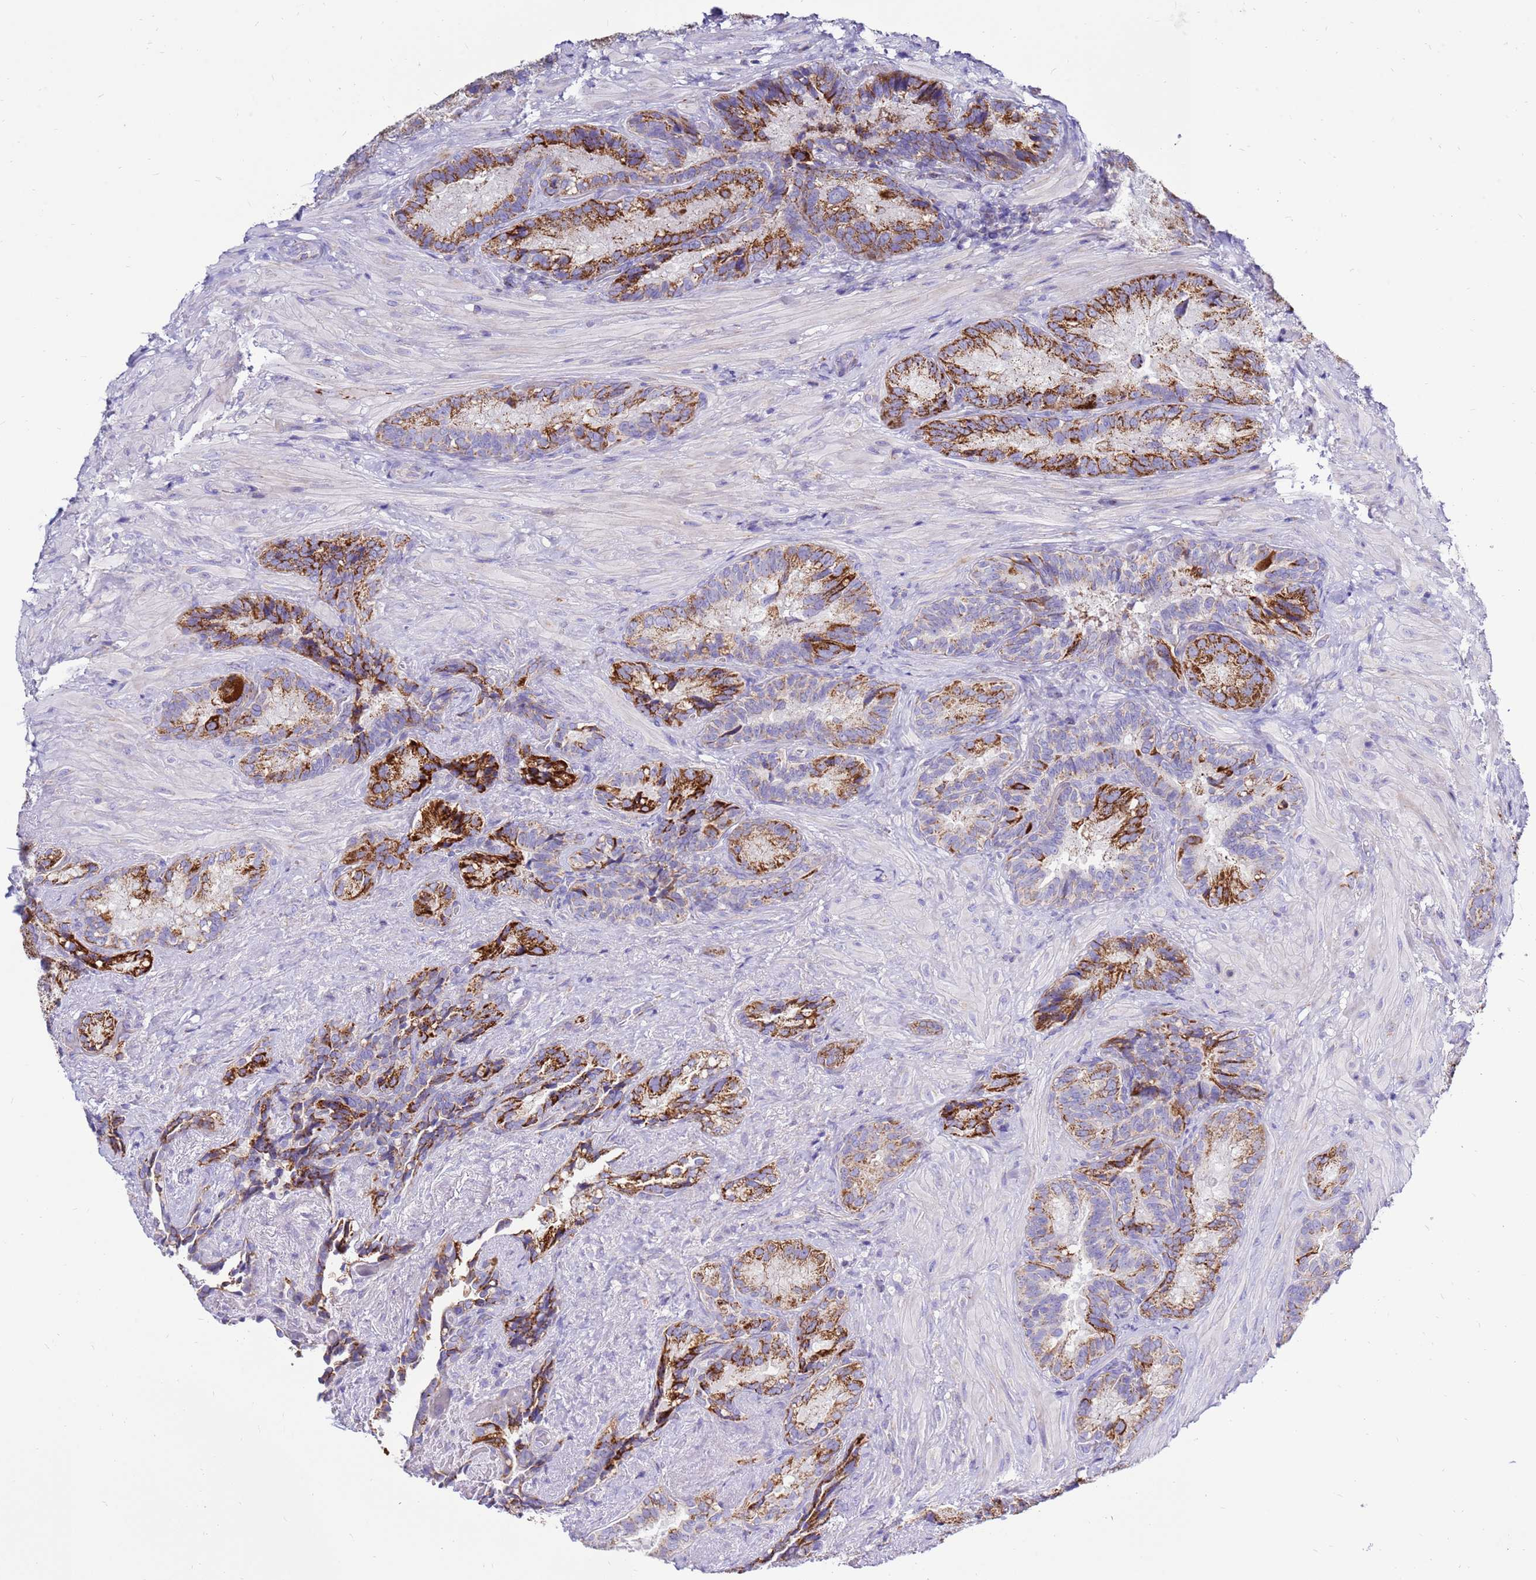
{"staining": {"intensity": "strong", "quantity": "25%-75%", "location": "cytoplasmic/membranous"}, "tissue": "seminal vesicle", "cell_type": "Glandular cells", "image_type": "normal", "snomed": [{"axis": "morphology", "description": "Normal tissue, NOS"}, {"axis": "topography", "description": "Seminal veicle"}], "caption": "Brown immunohistochemical staining in unremarkable human seminal vesicle shows strong cytoplasmic/membranous positivity in about 25%-75% of glandular cells. (DAB (3,3'-diaminobenzidine) = brown stain, brightfield microscopy at high magnification).", "gene": "IGF1R", "patient": {"sex": "male", "age": 62}}